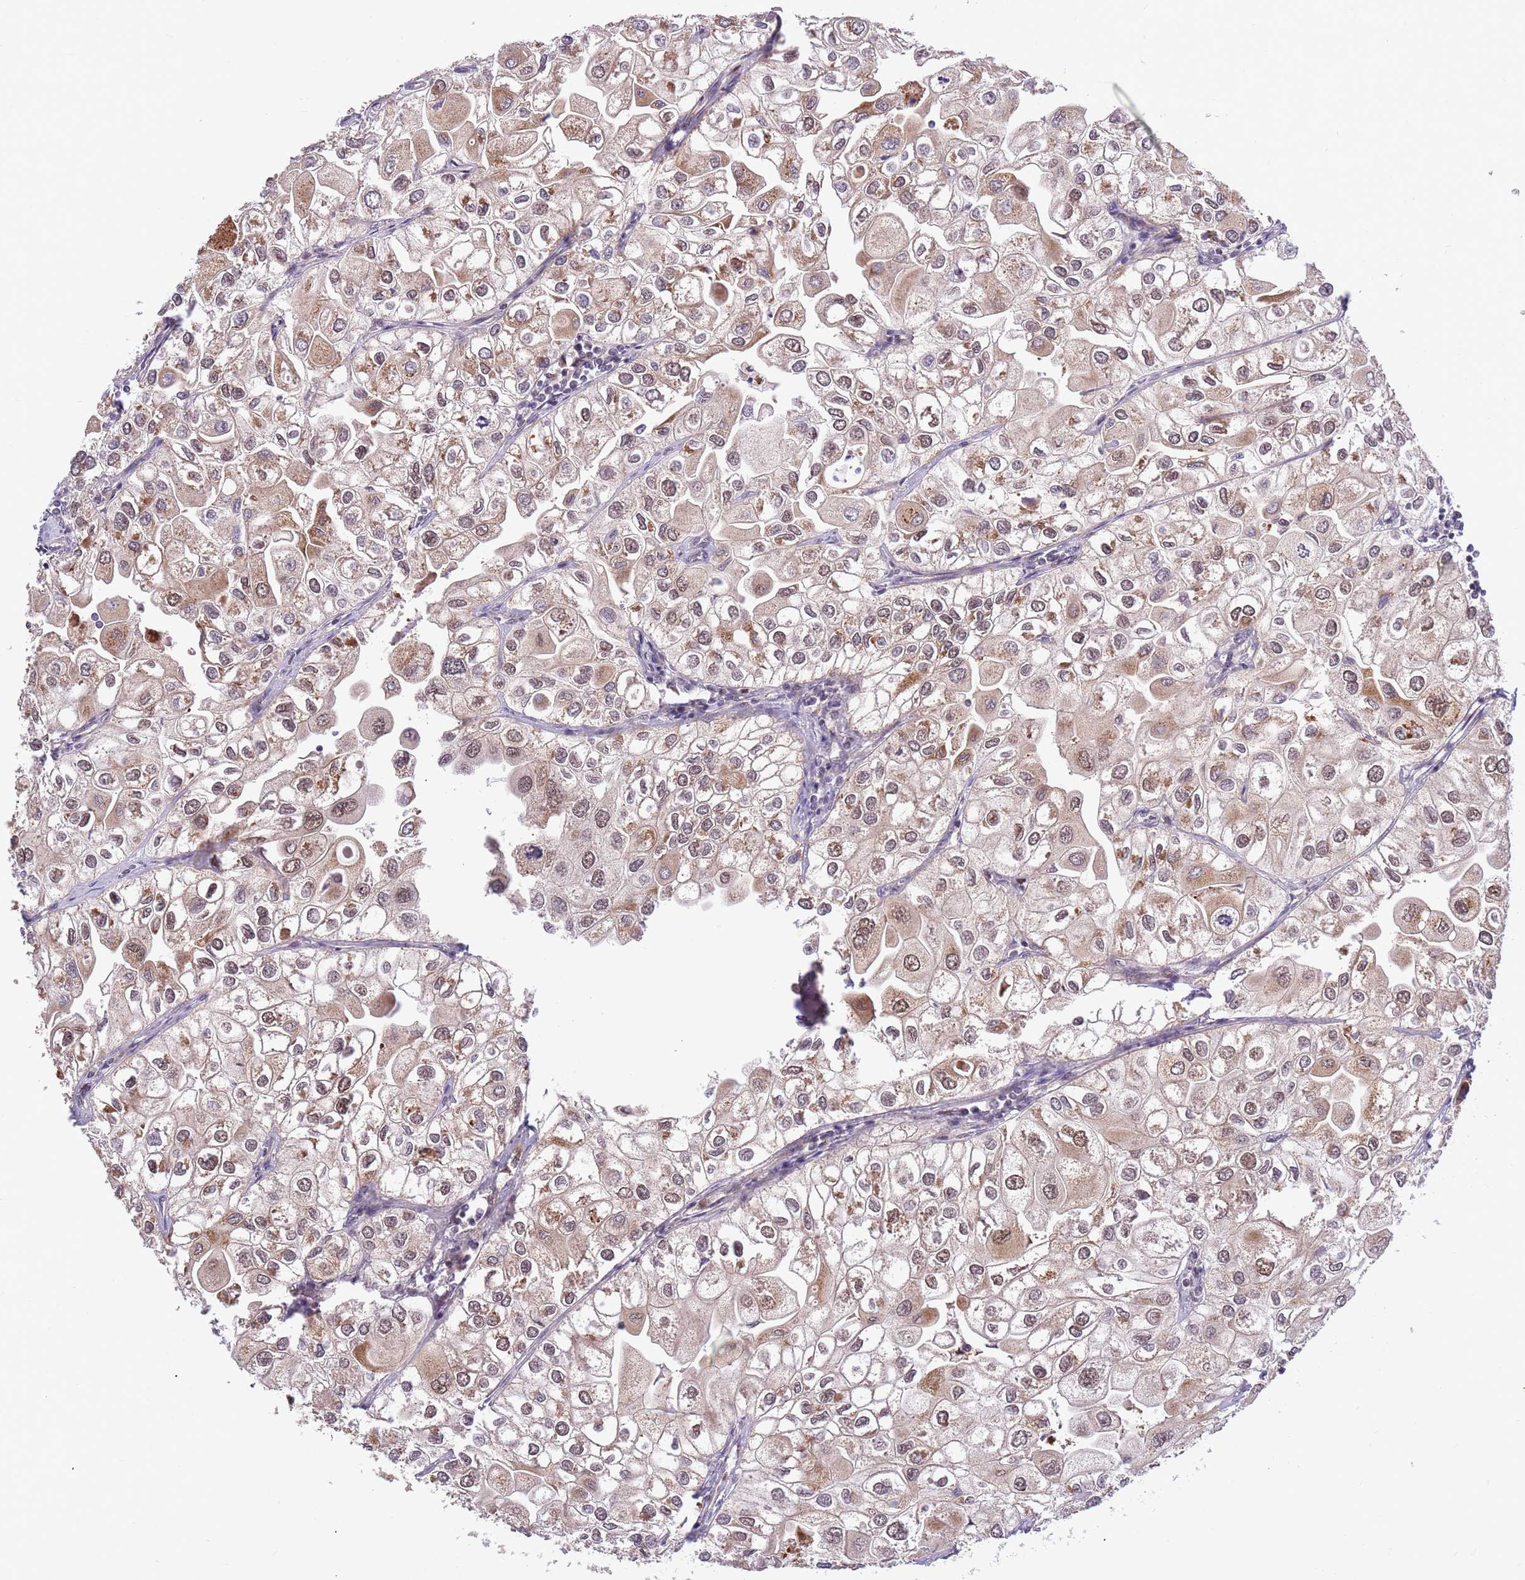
{"staining": {"intensity": "moderate", "quantity": "25%-75%", "location": "cytoplasmic/membranous,nuclear"}, "tissue": "urothelial cancer", "cell_type": "Tumor cells", "image_type": "cancer", "snomed": [{"axis": "morphology", "description": "Urothelial carcinoma, High grade"}, {"axis": "topography", "description": "Urinary bladder"}], "caption": "DAB (3,3'-diaminobenzidine) immunohistochemical staining of high-grade urothelial carcinoma demonstrates moderate cytoplasmic/membranous and nuclear protein expression in approximately 25%-75% of tumor cells. (IHC, brightfield microscopy, high magnification).", "gene": "HAUS3", "patient": {"sex": "male", "age": 64}}